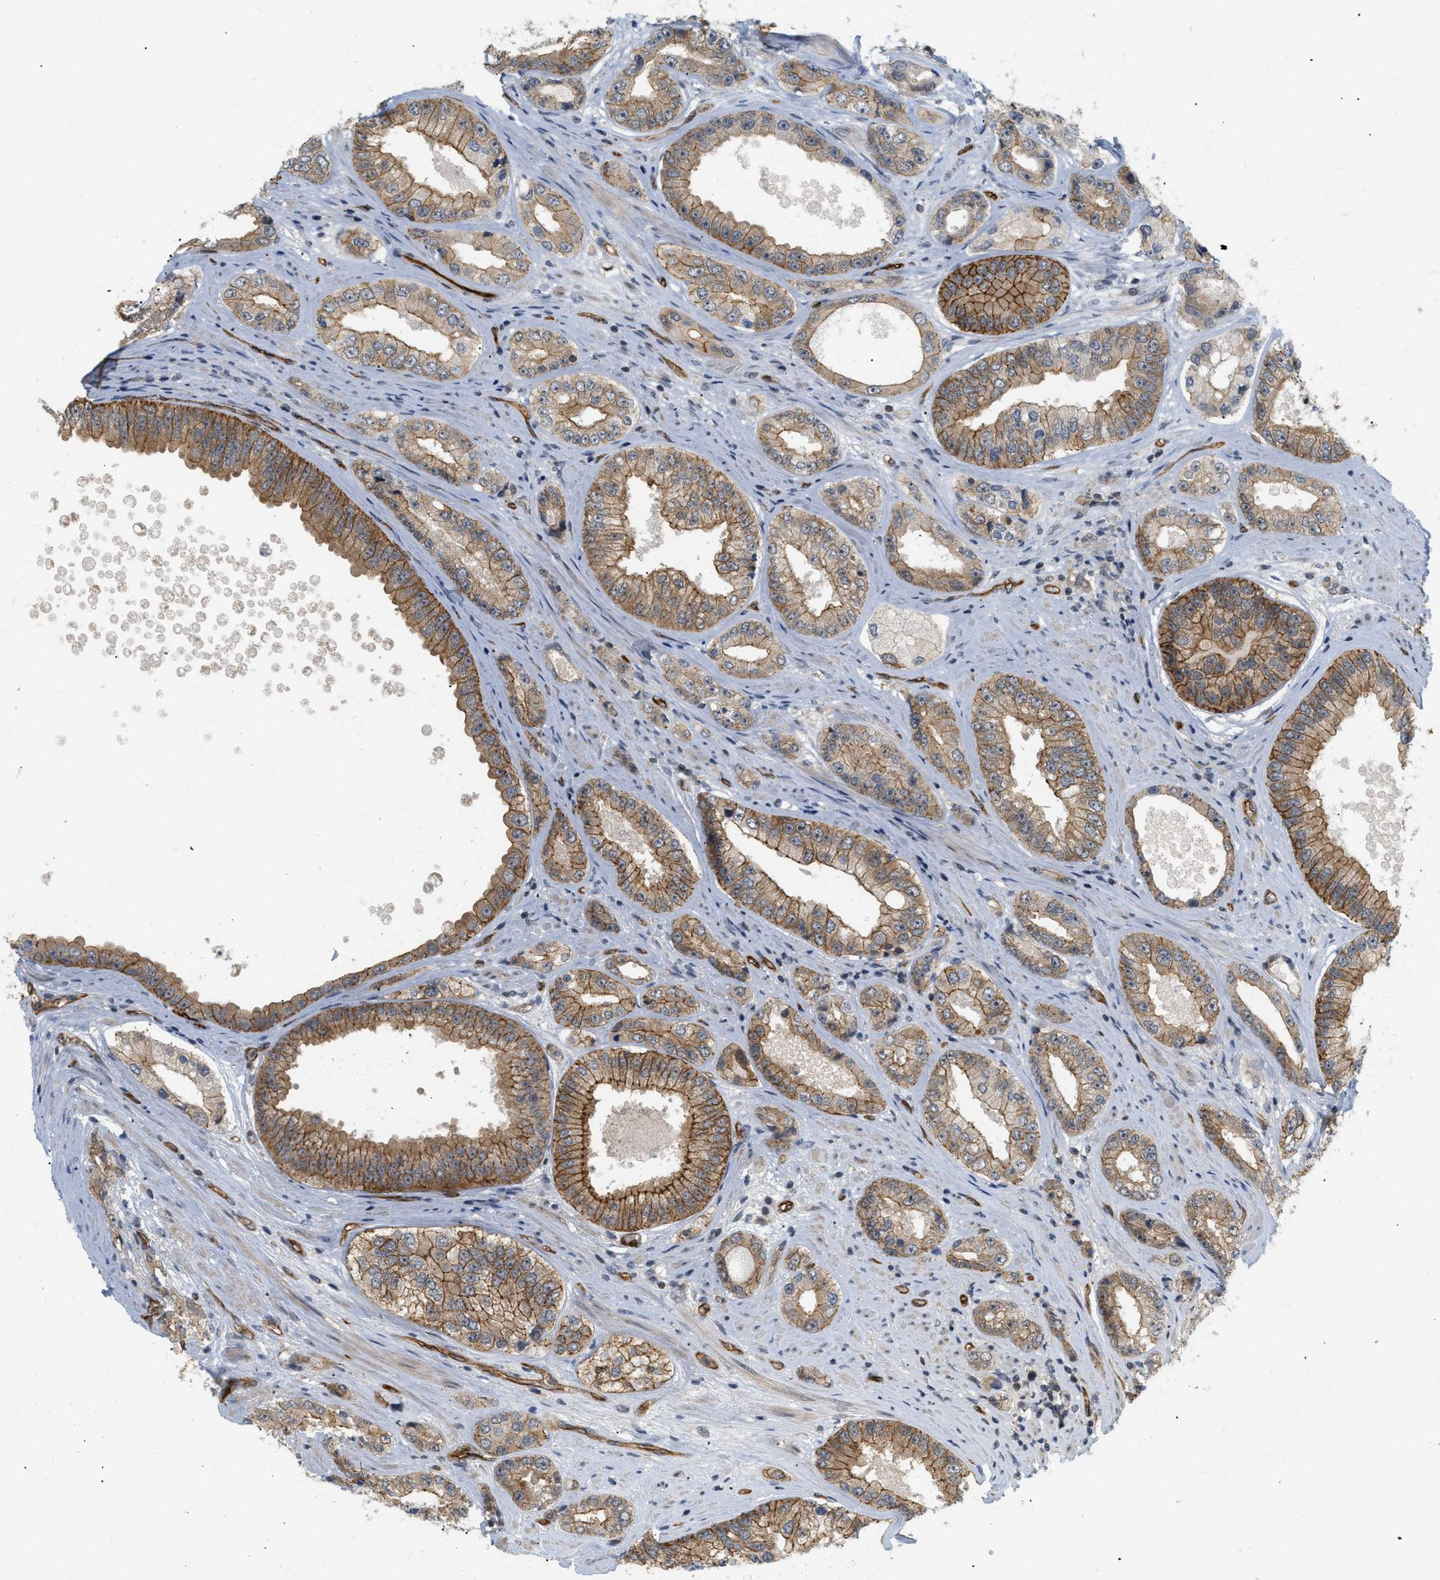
{"staining": {"intensity": "moderate", "quantity": ">75%", "location": "cytoplasmic/membranous"}, "tissue": "prostate cancer", "cell_type": "Tumor cells", "image_type": "cancer", "snomed": [{"axis": "morphology", "description": "Adenocarcinoma, High grade"}, {"axis": "topography", "description": "Prostate"}], "caption": "This histopathology image demonstrates adenocarcinoma (high-grade) (prostate) stained with immunohistochemistry (IHC) to label a protein in brown. The cytoplasmic/membranous of tumor cells show moderate positivity for the protein. Nuclei are counter-stained blue.", "gene": "PALMD", "patient": {"sex": "male", "age": 61}}